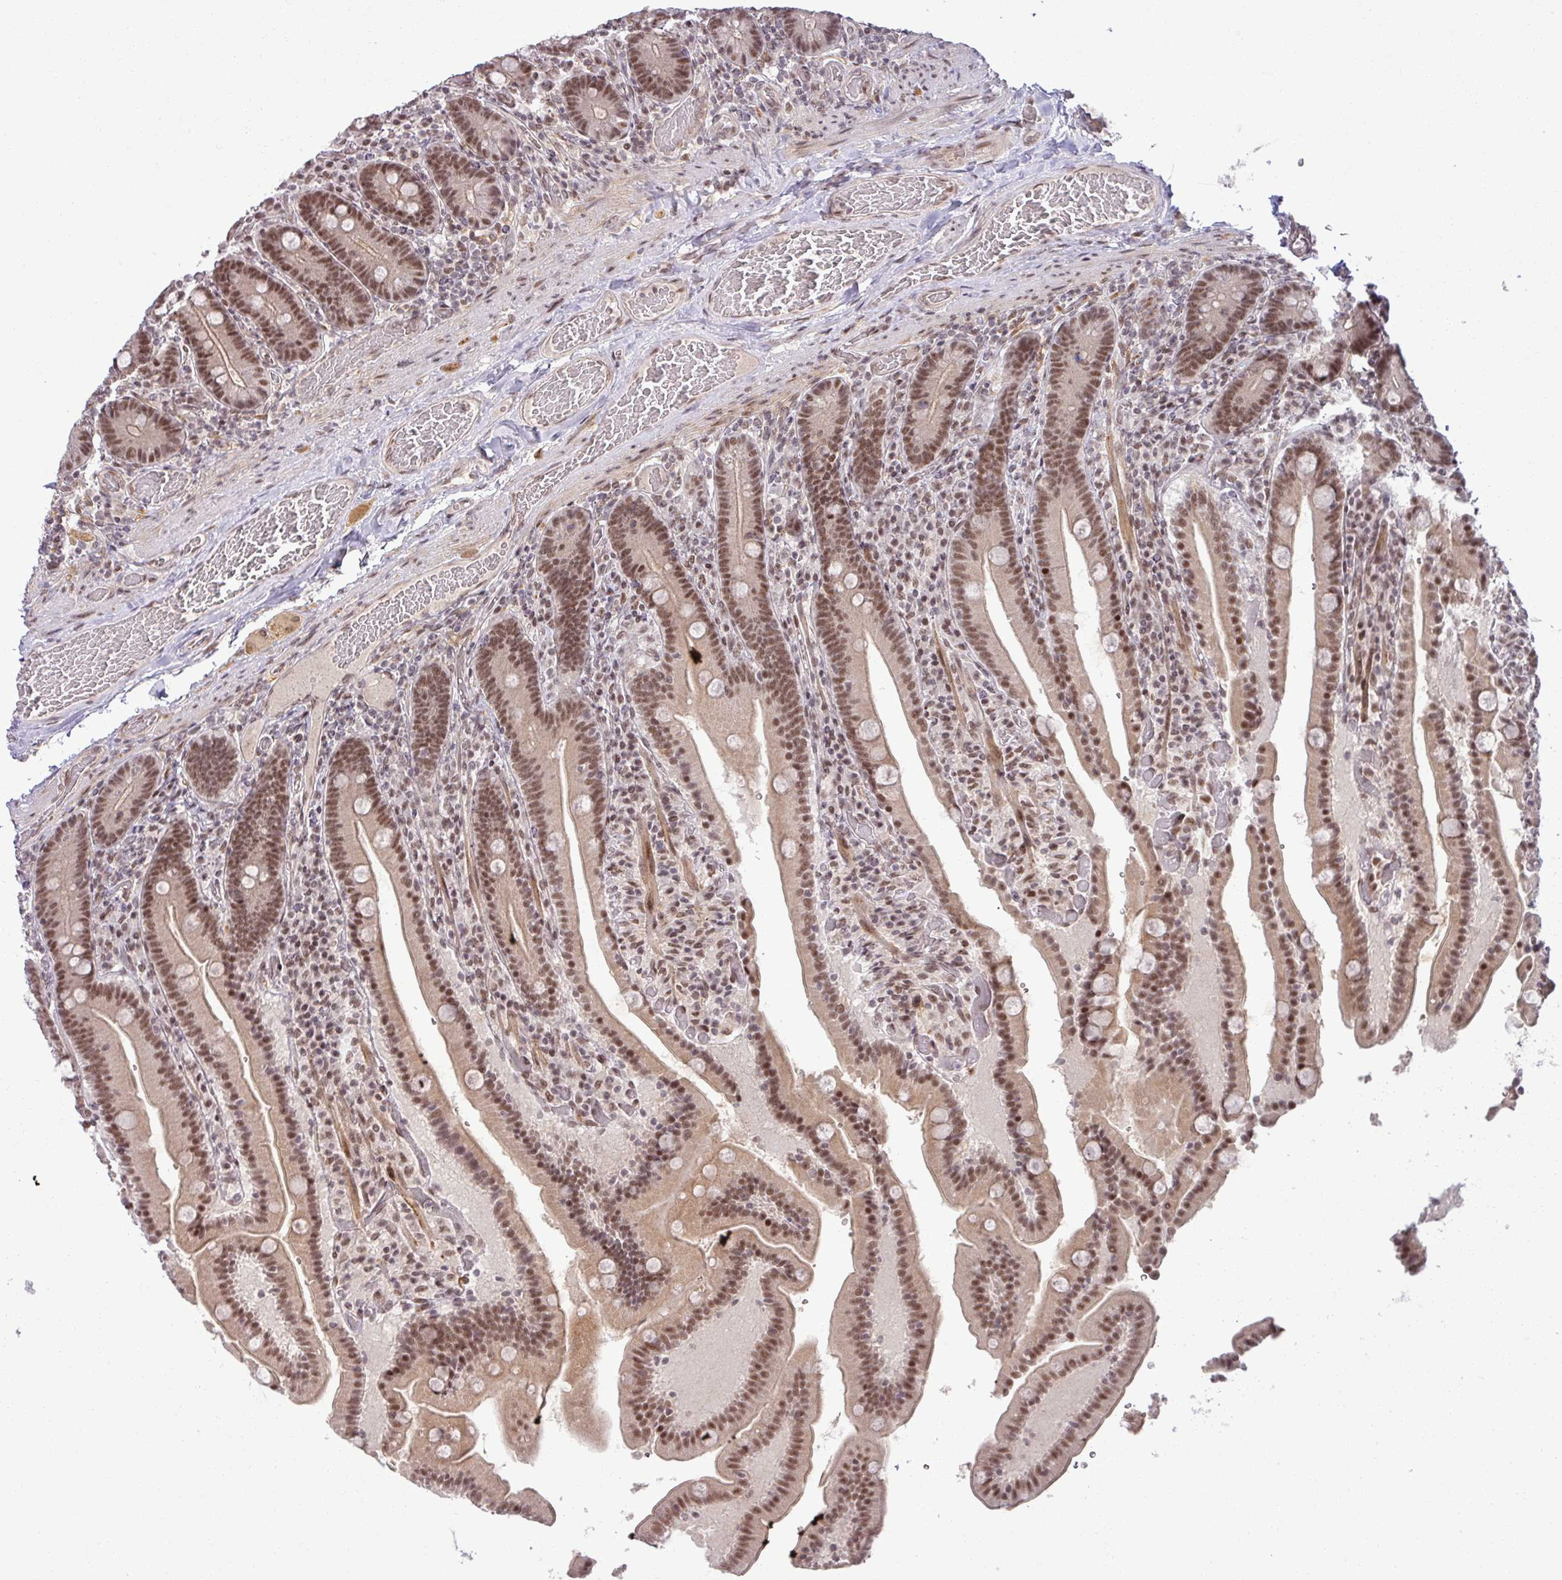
{"staining": {"intensity": "moderate", "quantity": ">75%", "location": "nuclear"}, "tissue": "duodenum", "cell_type": "Glandular cells", "image_type": "normal", "snomed": [{"axis": "morphology", "description": "Normal tissue, NOS"}, {"axis": "topography", "description": "Duodenum"}], "caption": "Protein staining of benign duodenum reveals moderate nuclear positivity in approximately >75% of glandular cells.", "gene": "PTPN20", "patient": {"sex": "female", "age": 62}}